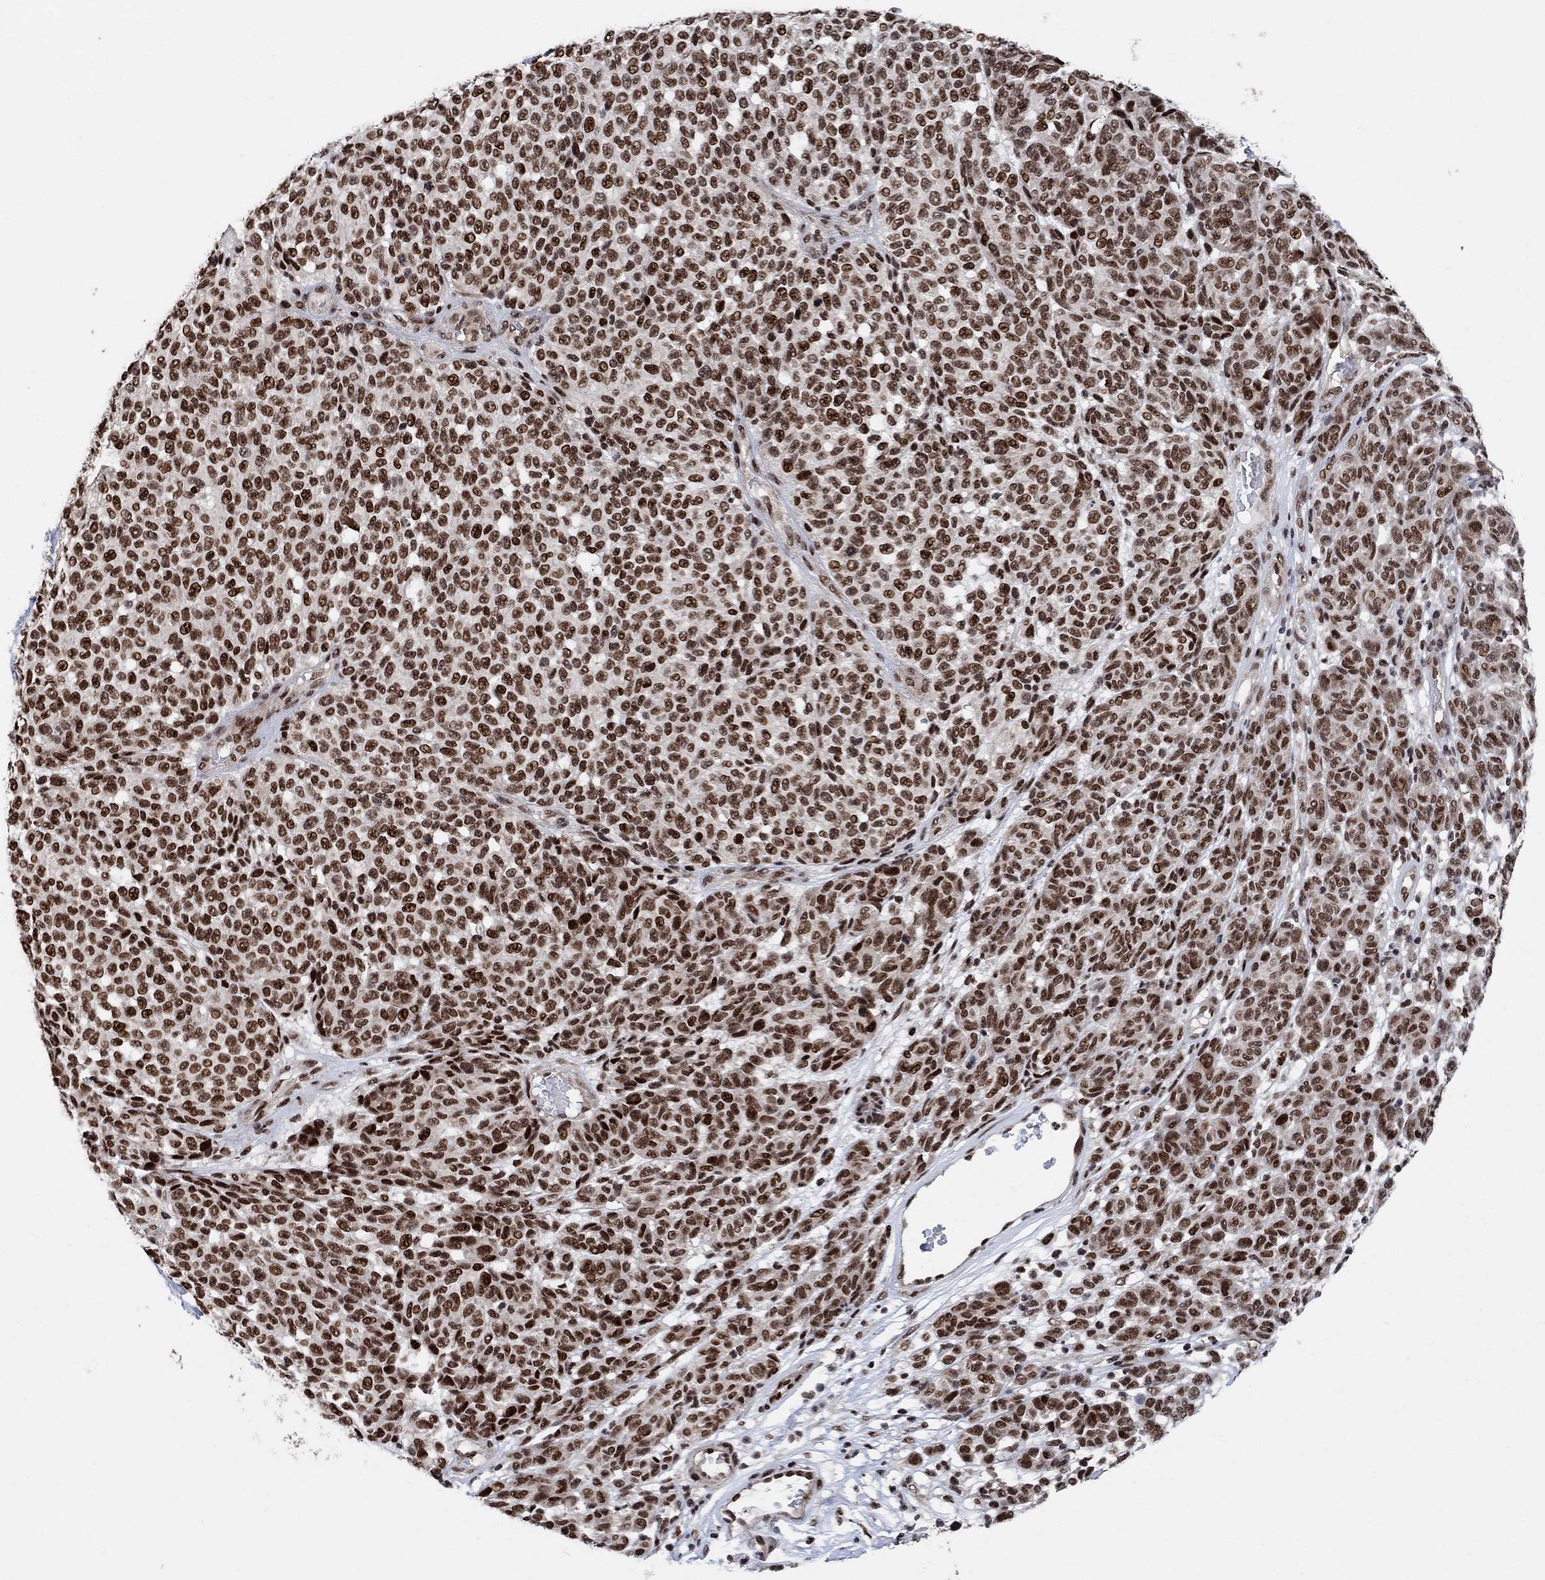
{"staining": {"intensity": "strong", "quantity": ">75%", "location": "nuclear"}, "tissue": "melanoma", "cell_type": "Tumor cells", "image_type": "cancer", "snomed": [{"axis": "morphology", "description": "Malignant melanoma, NOS"}, {"axis": "topography", "description": "Skin"}], "caption": "Malignant melanoma tissue demonstrates strong nuclear positivity in about >75% of tumor cells, visualized by immunohistochemistry. (DAB IHC, brown staining for protein, blue staining for nuclei).", "gene": "E4F1", "patient": {"sex": "male", "age": 59}}